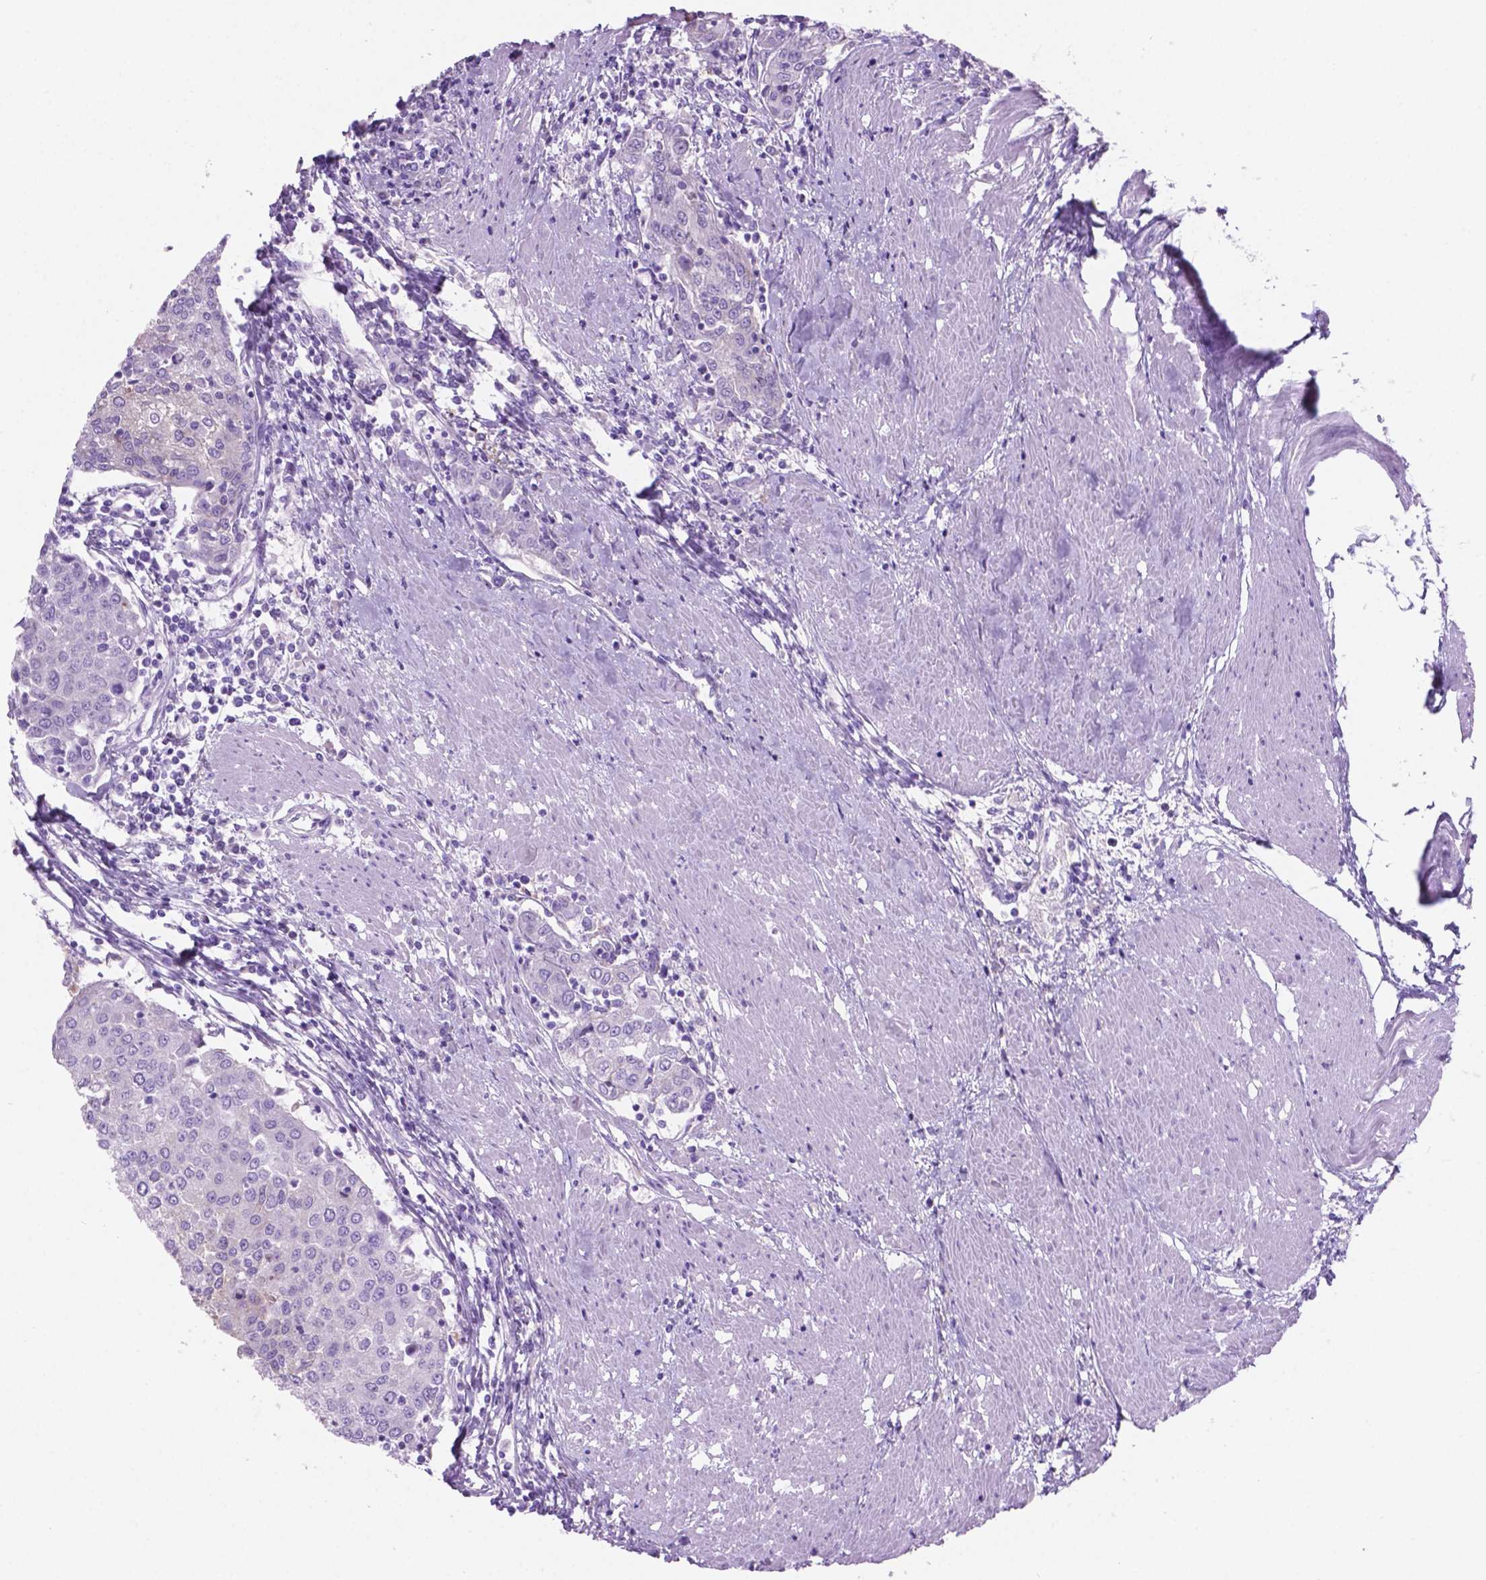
{"staining": {"intensity": "negative", "quantity": "none", "location": "none"}, "tissue": "urothelial cancer", "cell_type": "Tumor cells", "image_type": "cancer", "snomed": [{"axis": "morphology", "description": "Urothelial carcinoma, High grade"}, {"axis": "topography", "description": "Urinary bladder"}], "caption": "Immunohistochemical staining of human urothelial carcinoma (high-grade) shows no significant positivity in tumor cells. (DAB immunohistochemistry visualized using brightfield microscopy, high magnification).", "gene": "GRIN2B", "patient": {"sex": "female", "age": 85}}